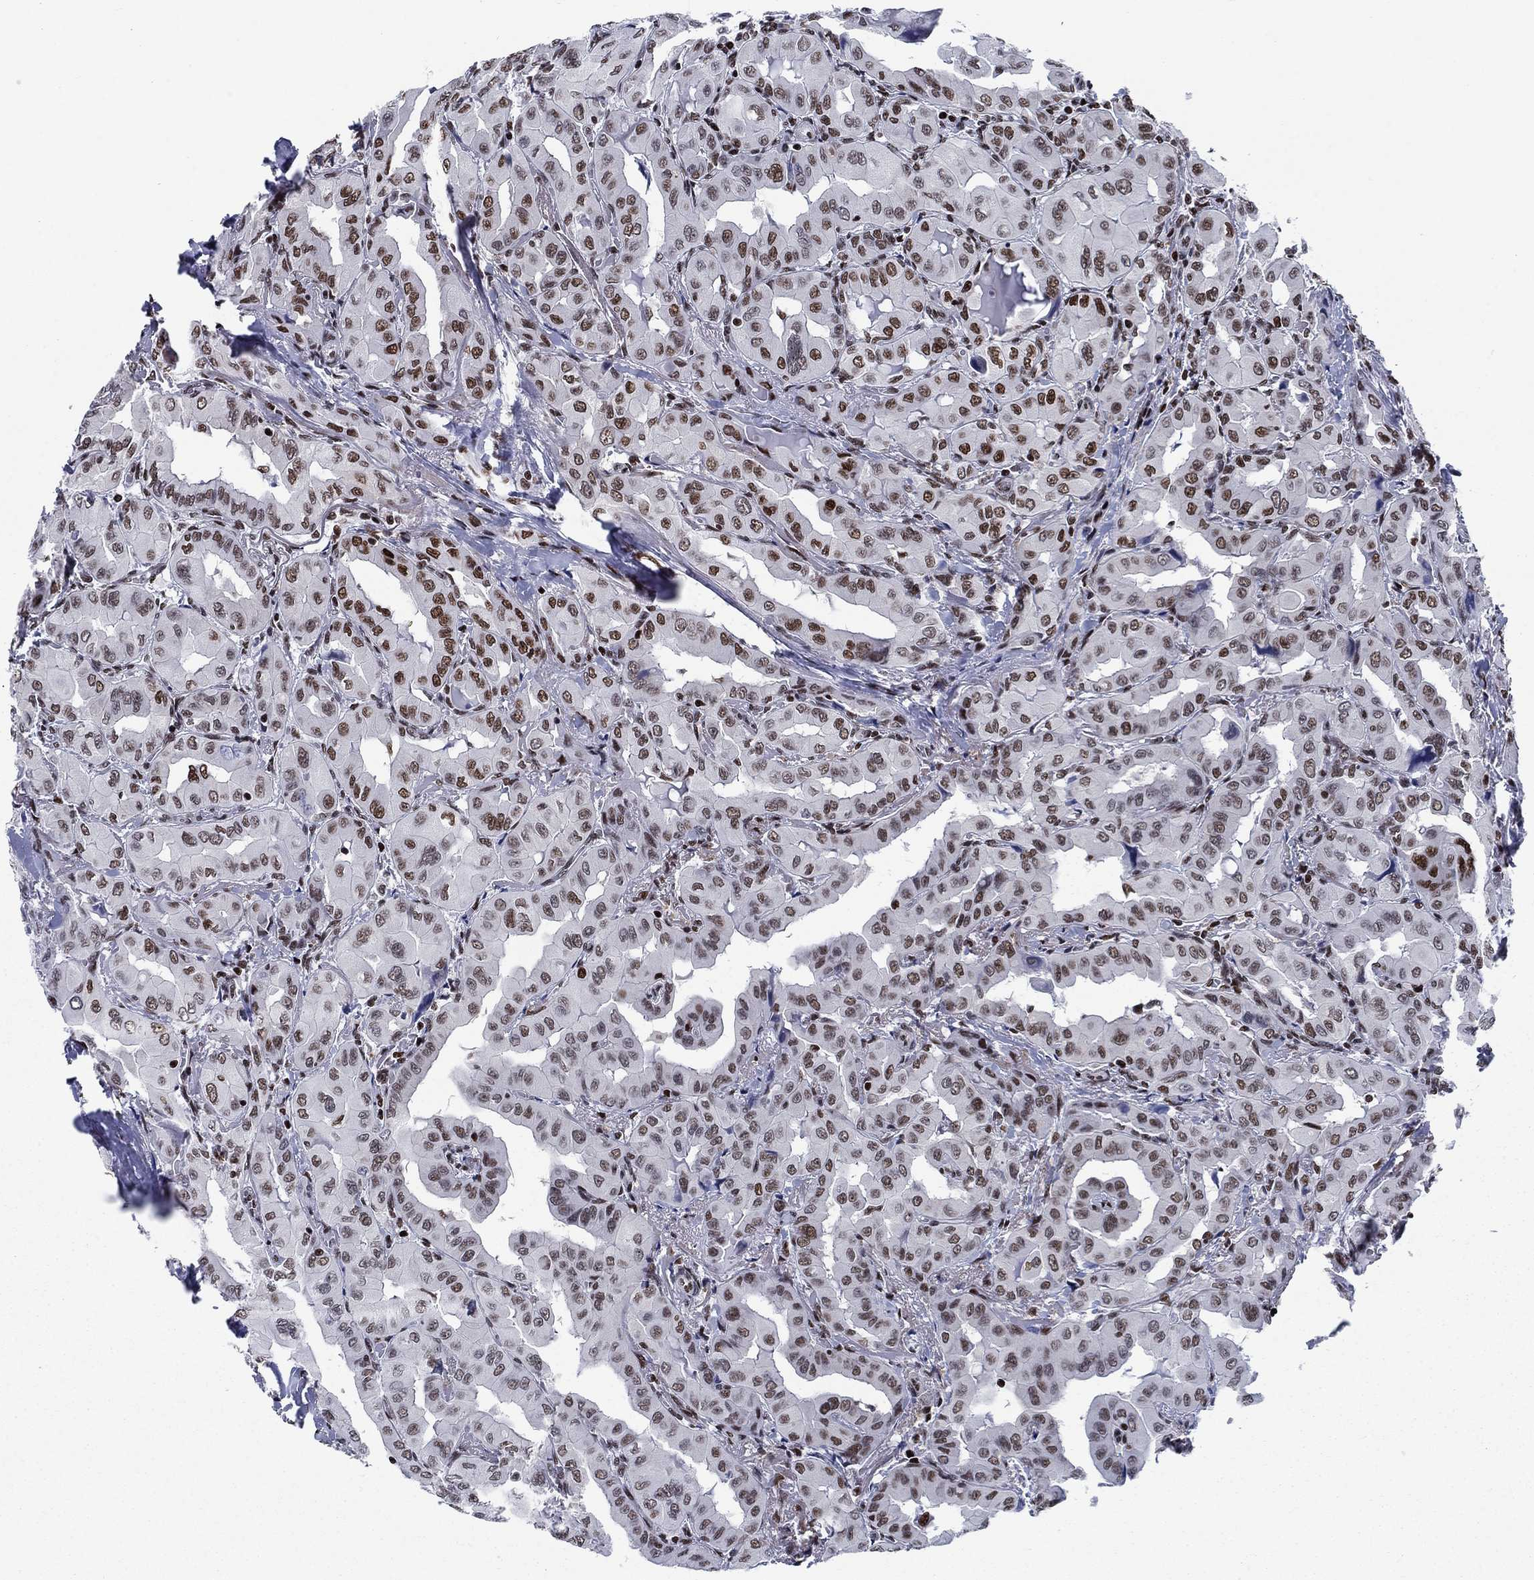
{"staining": {"intensity": "moderate", "quantity": "25%-75%", "location": "nuclear"}, "tissue": "thyroid cancer", "cell_type": "Tumor cells", "image_type": "cancer", "snomed": [{"axis": "morphology", "description": "Normal tissue, NOS"}, {"axis": "morphology", "description": "Papillary adenocarcinoma, NOS"}, {"axis": "topography", "description": "Thyroid gland"}], "caption": "An image showing moderate nuclear positivity in approximately 25%-75% of tumor cells in thyroid cancer (papillary adenocarcinoma), as visualized by brown immunohistochemical staining.", "gene": "RPRD1B", "patient": {"sex": "female", "age": 66}}